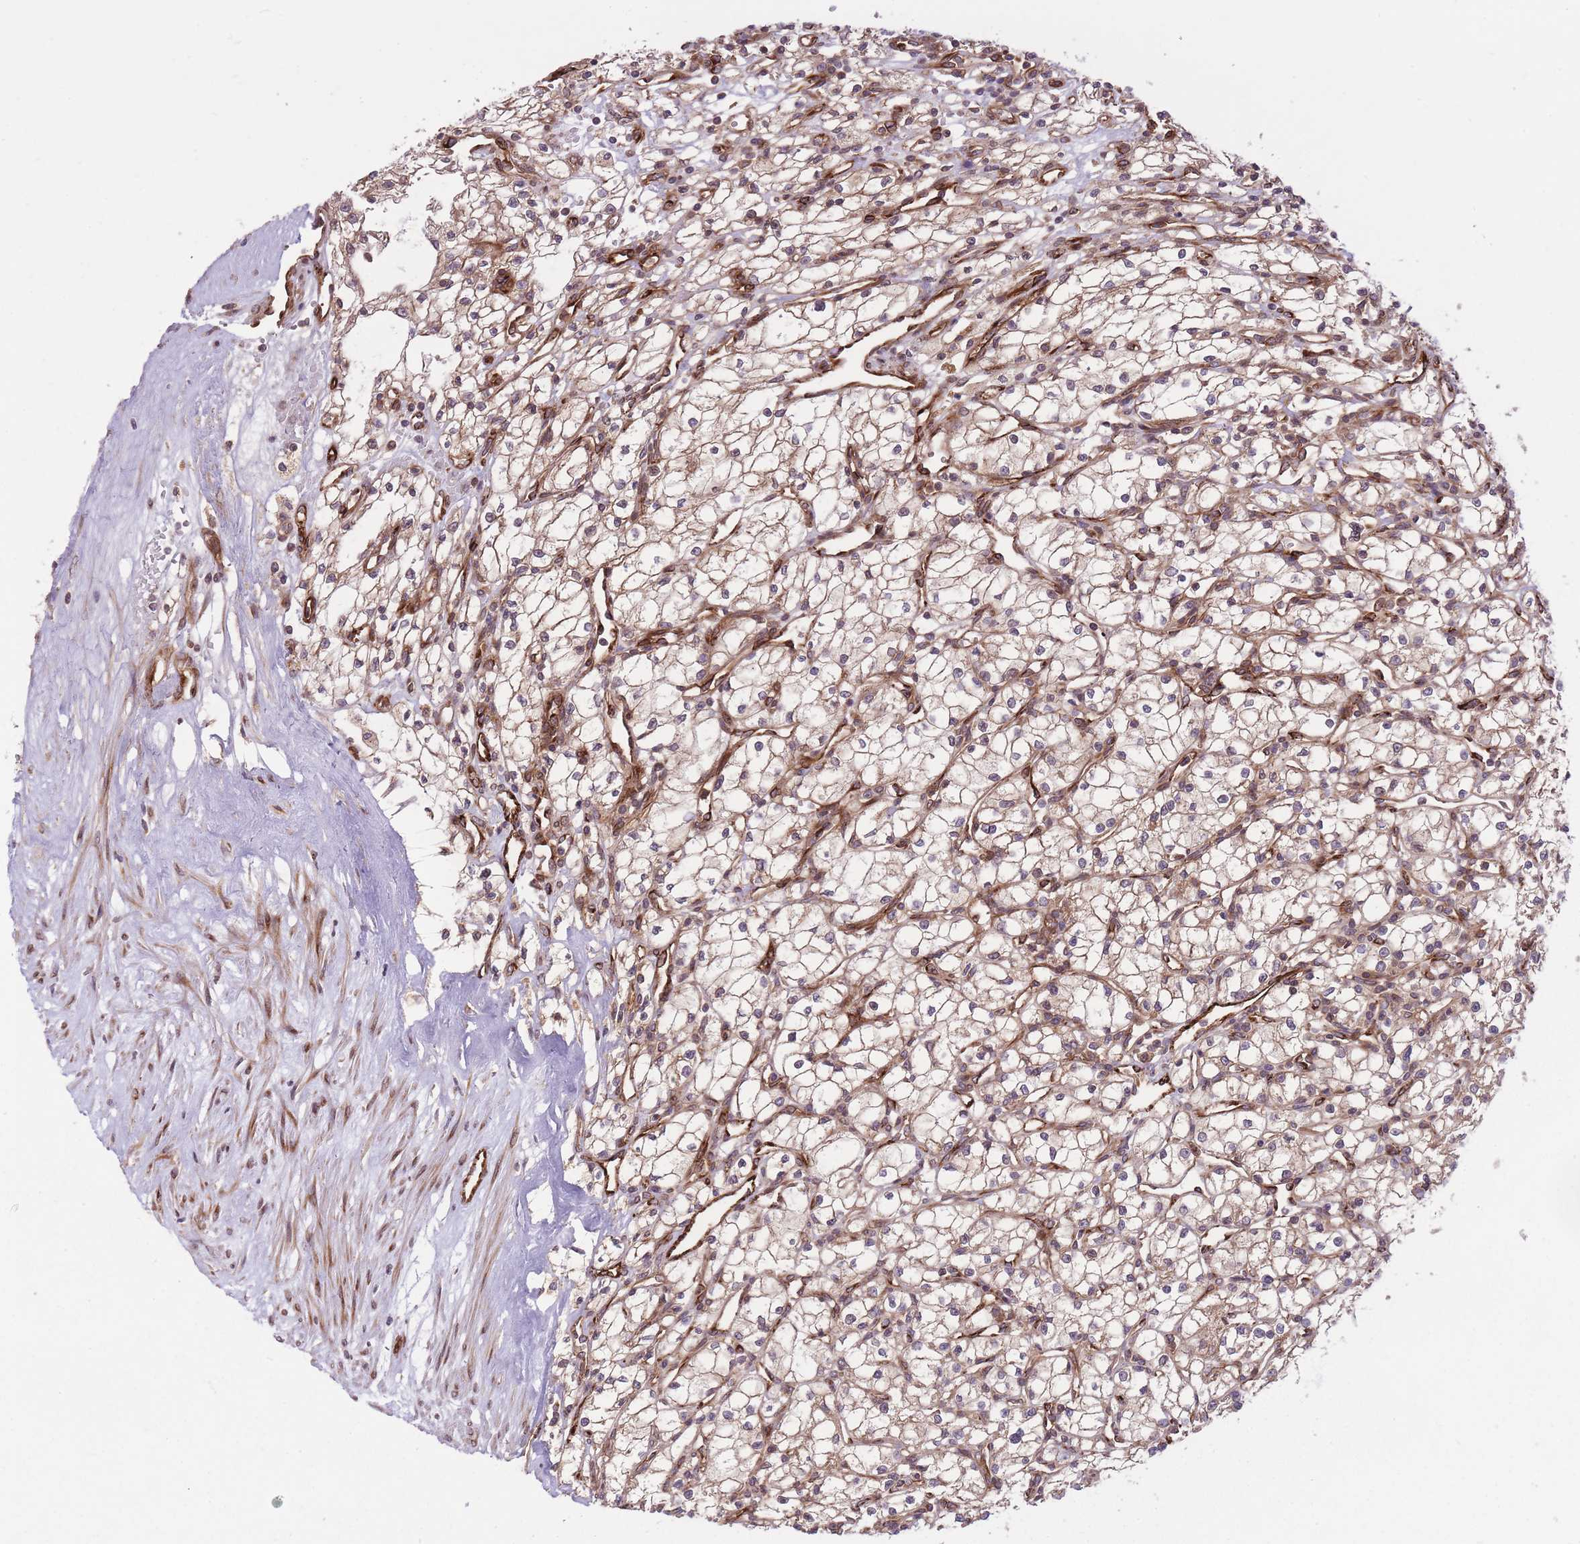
{"staining": {"intensity": "weak", "quantity": "25%-75%", "location": "cytoplasmic/membranous"}, "tissue": "renal cancer", "cell_type": "Tumor cells", "image_type": "cancer", "snomed": [{"axis": "morphology", "description": "Adenocarcinoma, NOS"}, {"axis": "topography", "description": "Kidney"}], "caption": "Weak cytoplasmic/membranous positivity for a protein is present in about 25%-75% of tumor cells of renal adenocarcinoma using IHC.", "gene": "CISH", "patient": {"sex": "male", "age": 59}}